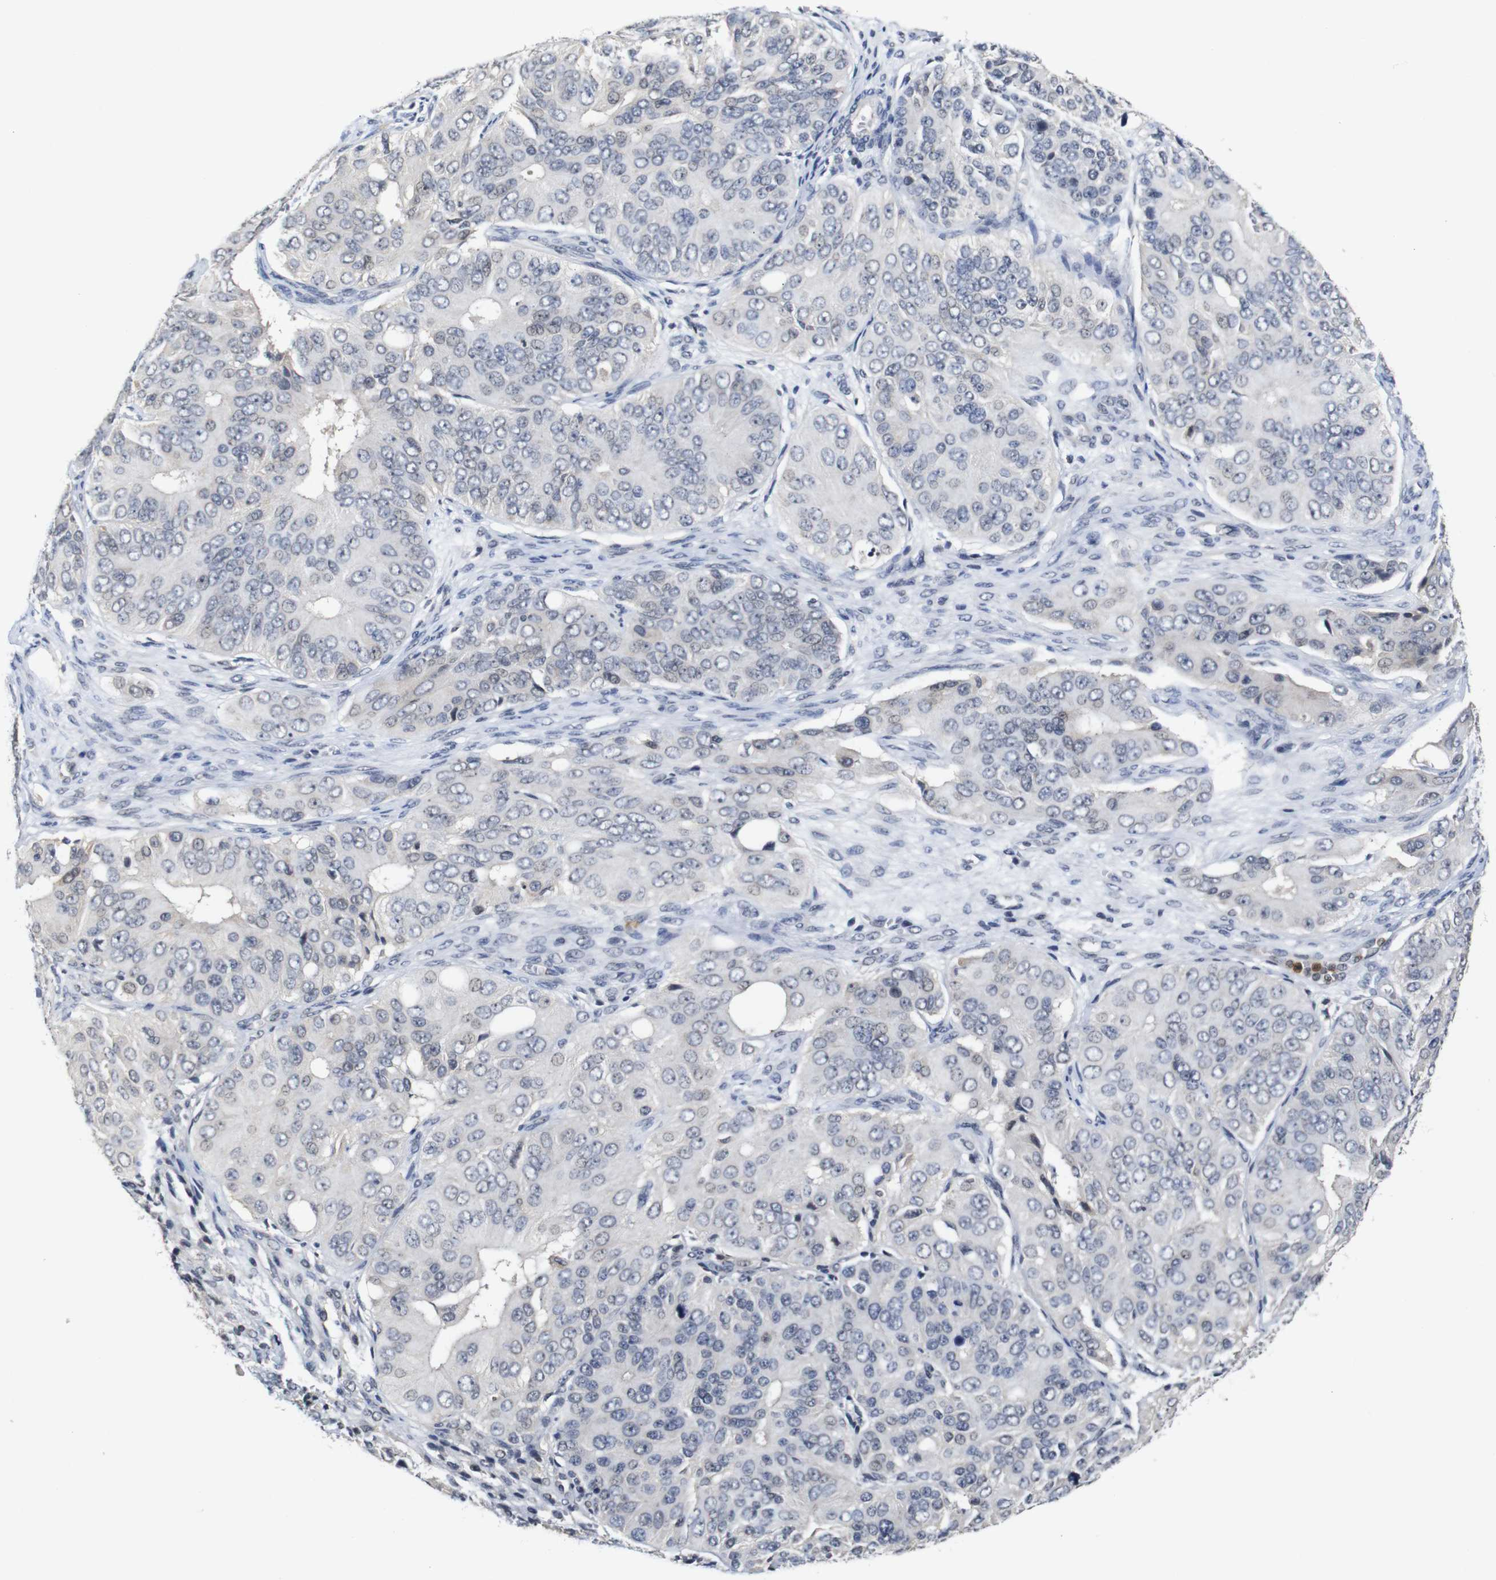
{"staining": {"intensity": "negative", "quantity": "none", "location": "none"}, "tissue": "ovarian cancer", "cell_type": "Tumor cells", "image_type": "cancer", "snomed": [{"axis": "morphology", "description": "Carcinoma, endometroid"}, {"axis": "topography", "description": "Ovary"}], "caption": "The IHC photomicrograph has no significant staining in tumor cells of ovarian cancer tissue.", "gene": "NTRK3", "patient": {"sex": "female", "age": 51}}